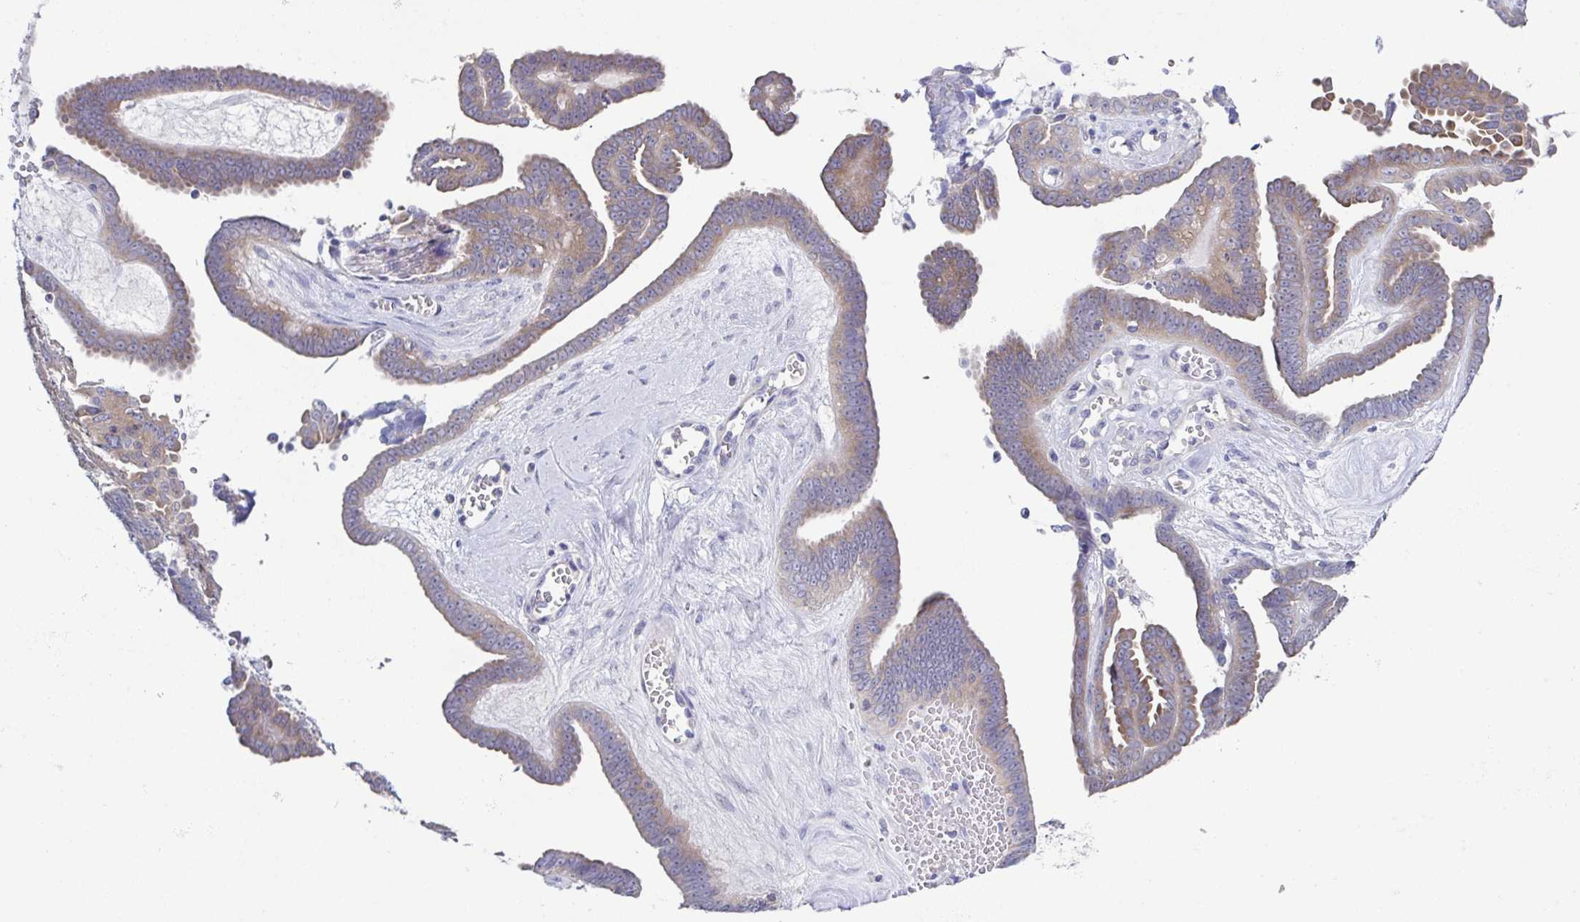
{"staining": {"intensity": "moderate", "quantity": ">75%", "location": "cytoplasmic/membranous"}, "tissue": "ovarian cancer", "cell_type": "Tumor cells", "image_type": "cancer", "snomed": [{"axis": "morphology", "description": "Cystadenocarcinoma, serous, NOS"}, {"axis": "topography", "description": "Ovary"}], "caption": "Serous cystadenocarcinoma (ovarian) stained for a protein demonstrates moderate cytoplasmic/membranous positivity in tumor cells. The protein of interest is stained brown, and the nuclei are stained in blue (DAB IHC with brightfield microscopy, high magnification).", "gene": "CFAP97D1", "patient": {"sex": "female", "age": 71}}